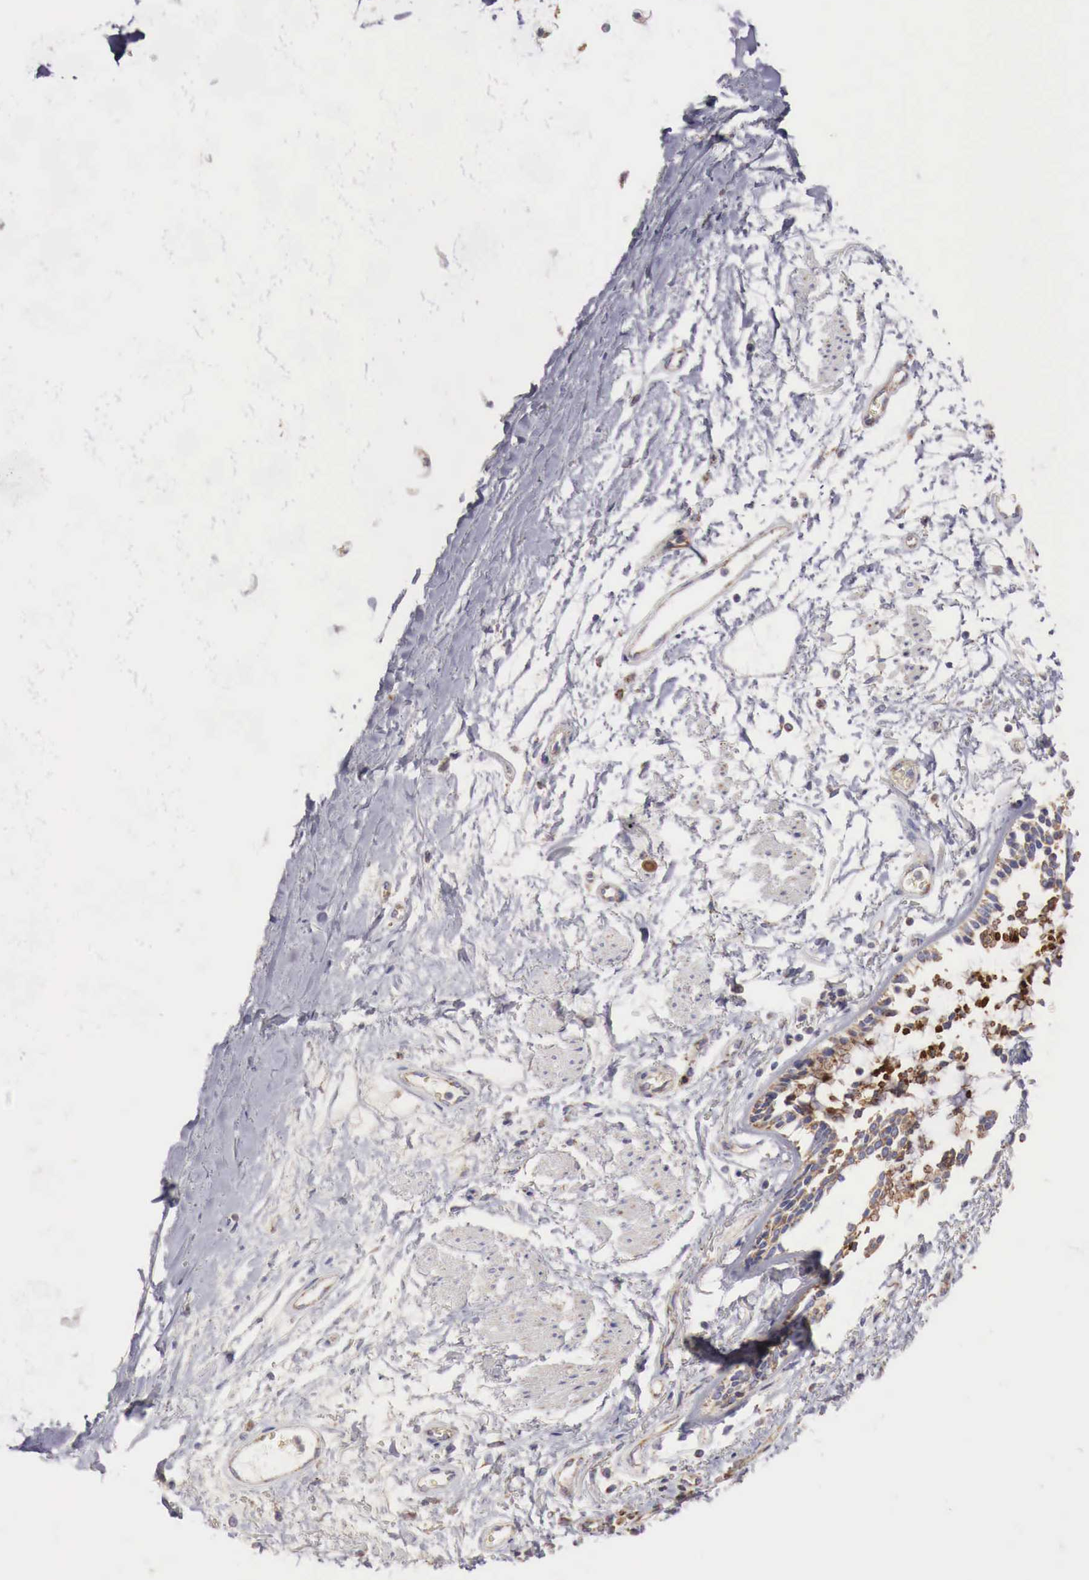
{"staining": {"intensity": "strong", "quantity": ">75%", "location": "cytoplasmic/membranous"}, "tissue": "bronchus", "cell_type": "Respiratory epithelial cells", "image_type": "normal", "snomed": [{"axis": "morphology", "description": "Normal tissue, NOS"}, {"axis": "topography", "description": "Cartilage tissue"}, {"axis": "topography", "description": "Lung"}], "caption": "Immunohistochemistry (DAB (3,3'-diaminobenzidine)) staining of benign human bronchus demonstrates strong cytoplasmic/membranous protein positivity in approximately >75% of respiratory epithelial cells.", "gene": "XPNPEP3", "patient": {"sex": "male", "age": 65}}